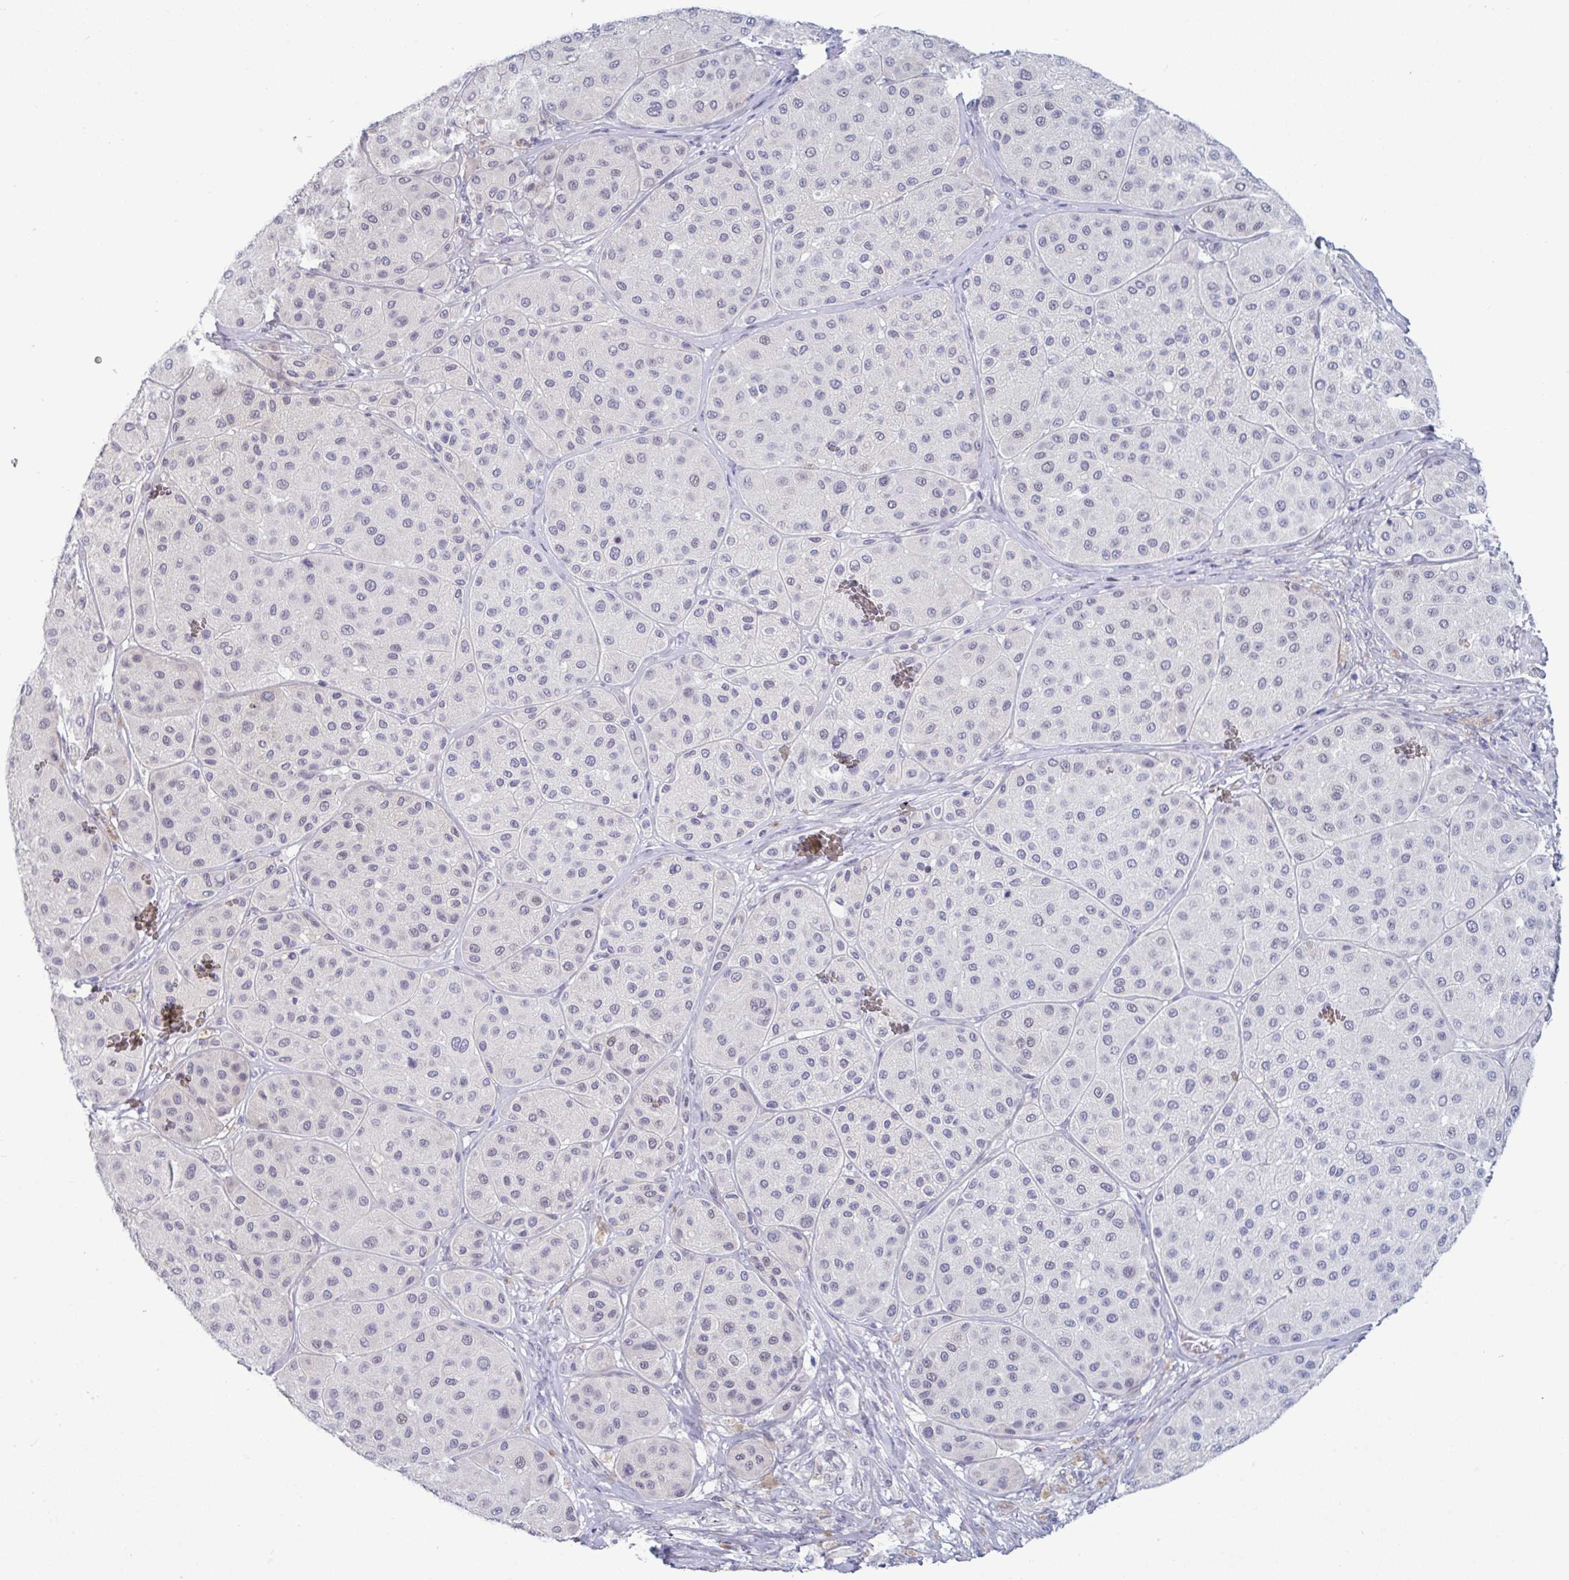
{"staining": {"intensity": "negative", "quantity": "none", "location": "none"}, "tissue": "melanoma", "cell_type": "Tumor cells", "image_type": "cancer", "snomed": [{"axis": "morphology", "description": "Malignant melanoma, Metastatic site"}, {"axis": "topography", "description": "Smooth muscle"}], "caption": "DAB (3,3'-diaminobenzidine) immunohistochemical staining of malignant melanoma (metastatic site) reveals no significant positivity in tumor cells.", "gene": "TCEAL8", "patient": {"sex": "male", "age": 41}}